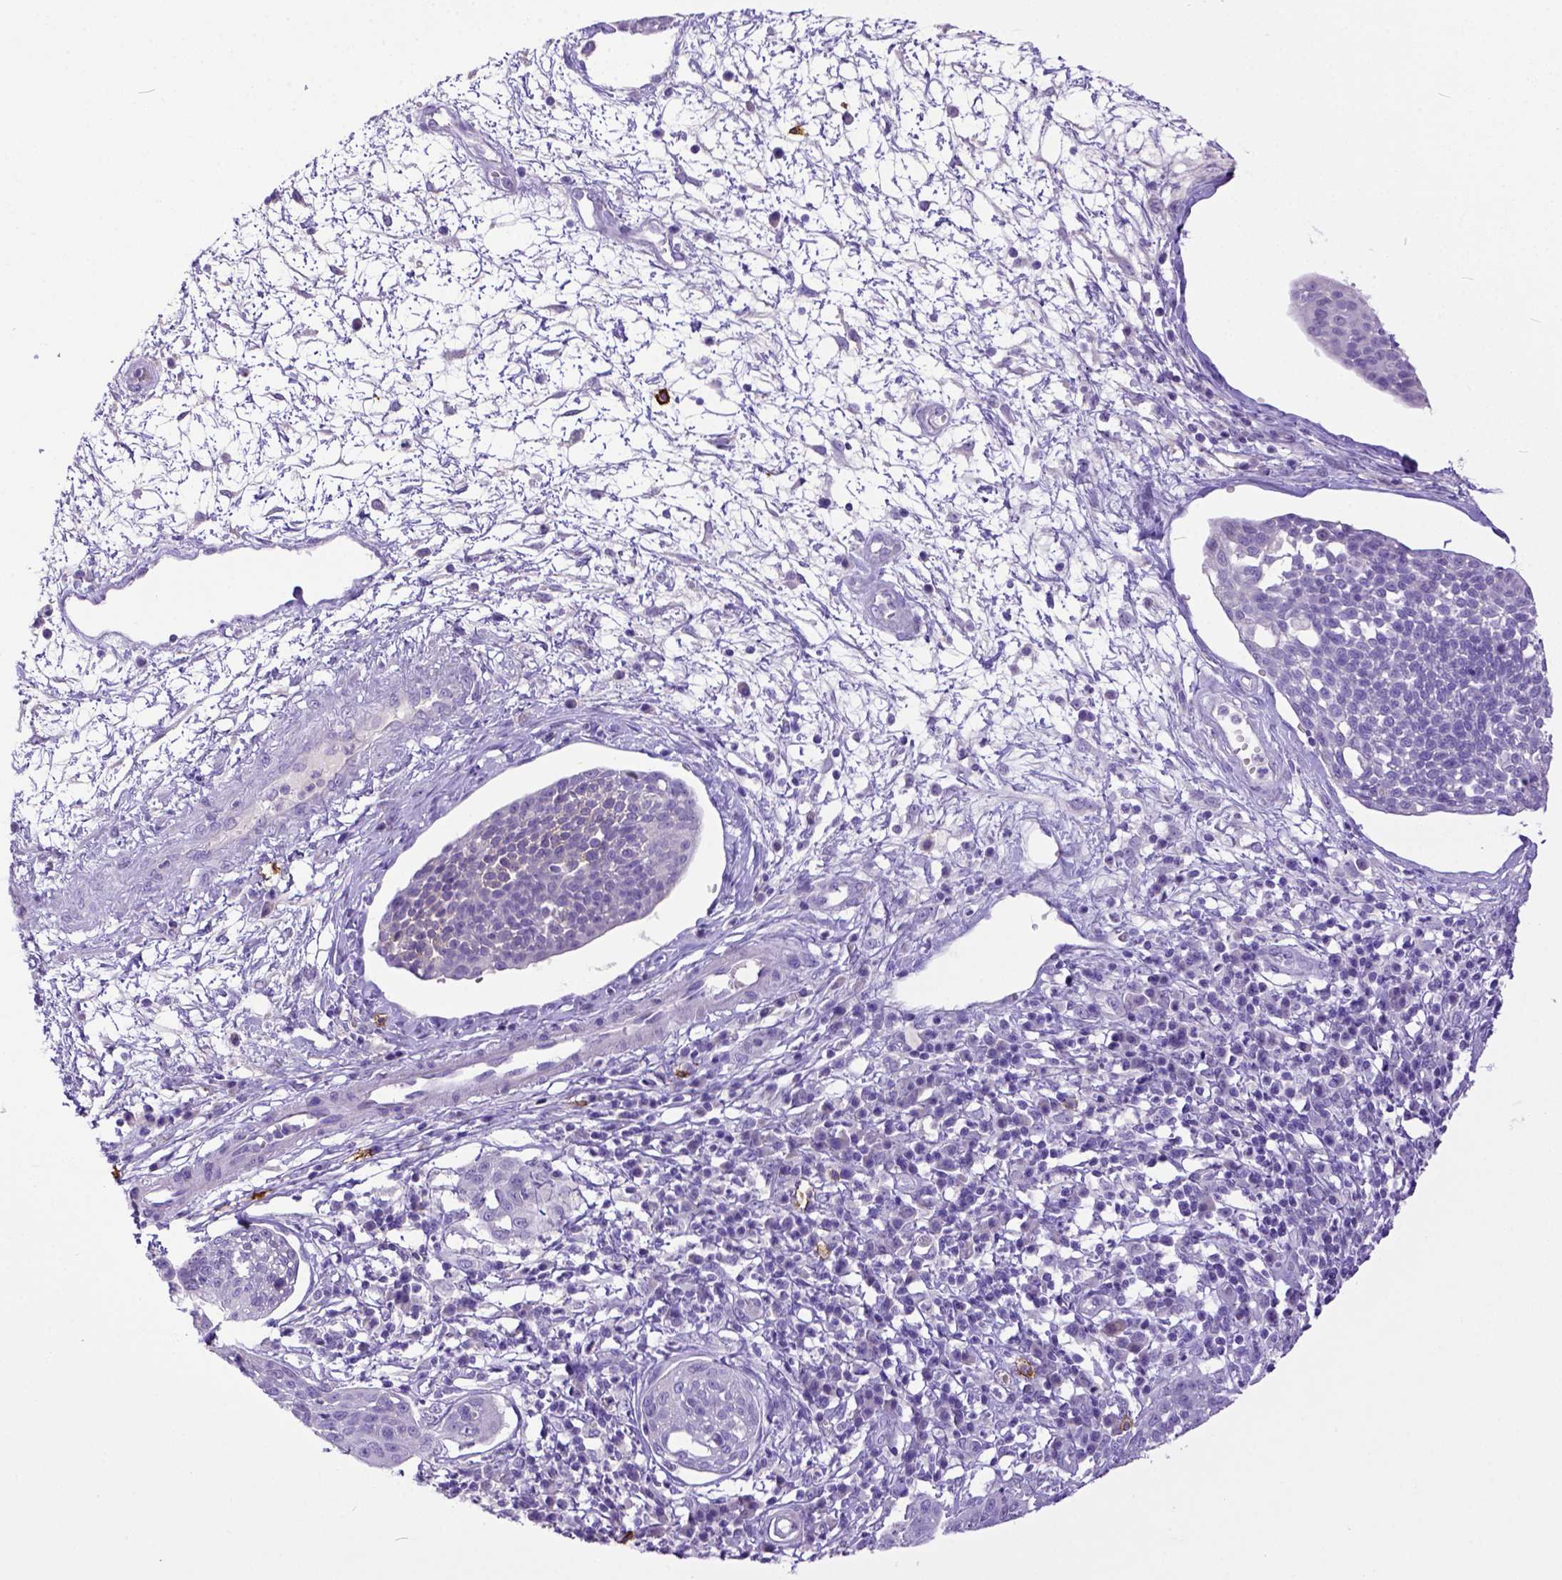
{"staining": {"intensity": "negative", "quantity": "none", "location": "none"}, "tissue": "cervical cancer", "cell_type": "Tumor cells", "image_type": "cancer", "snomed": [{"axis": "morphology", "description": "Squamous cell carcinoma, NOS"}, {"axis": "topography", "description": "Cervix"}], "caption": "This is an immunohistochemistry photomicrograph of cervical squamous cell carcinoma. There is no positivity in tumor cells.", "gene": "KIT", "patient": {"sex": "female", "age": 34}}